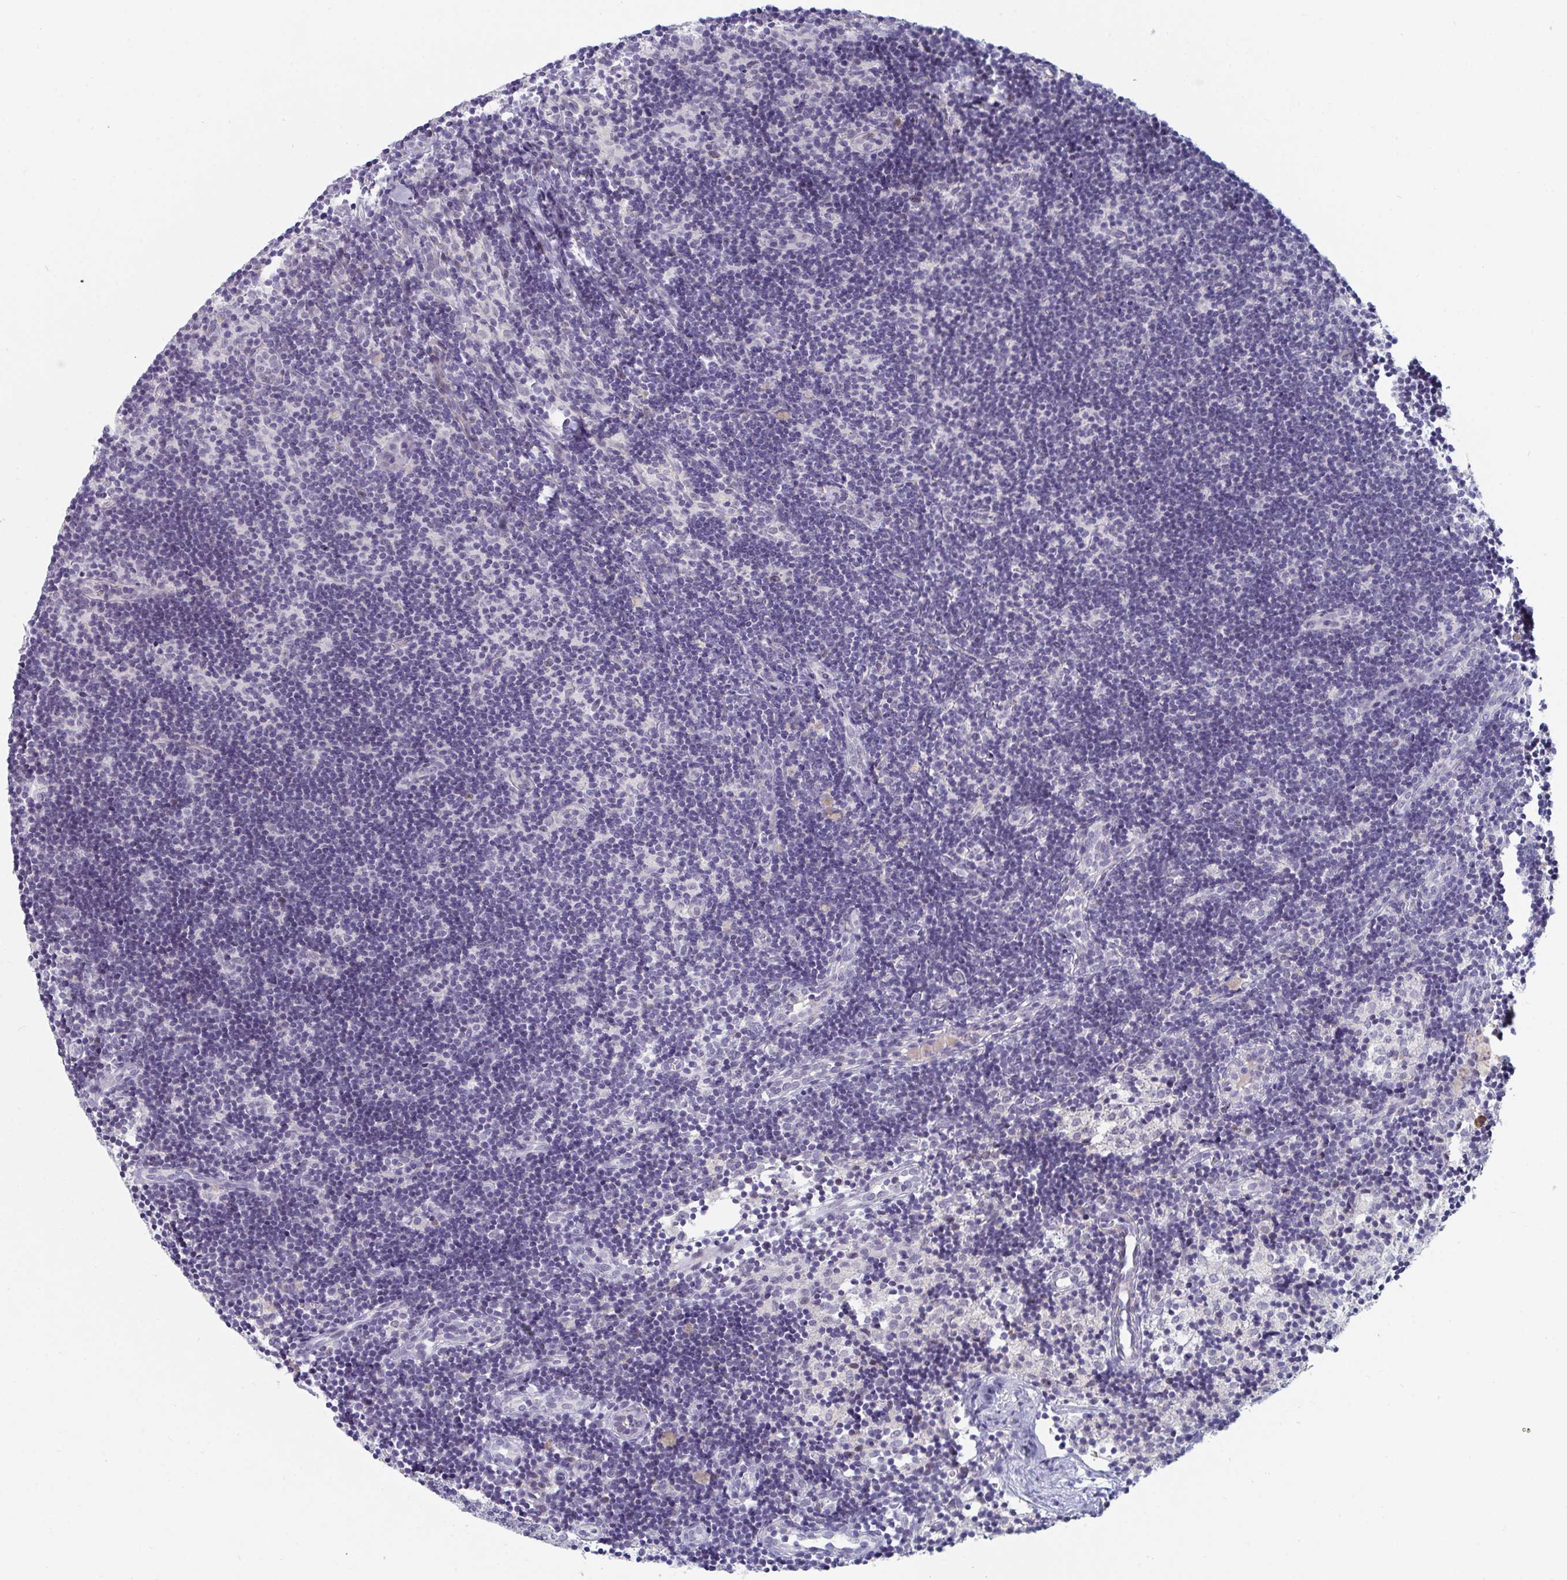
{"staining": {"intensity": "weak", "quantity": "<25%", "location": "nuclear"}, "tissue": "lymph node", "cell_type": "Germinal center cells", "image_type": "normal", "snomed": [{"axis": "morphology", "description": "Normal tissue, NOS"}, {"axis": "topography", "description": "Lymph node"}], "caption": "Immunohistochemical staining of normal human lymph node demonstrates no significant positivity in germinal center cells.", "gene": "CENPT", "patient": {"sex": "female", "age": 31}}